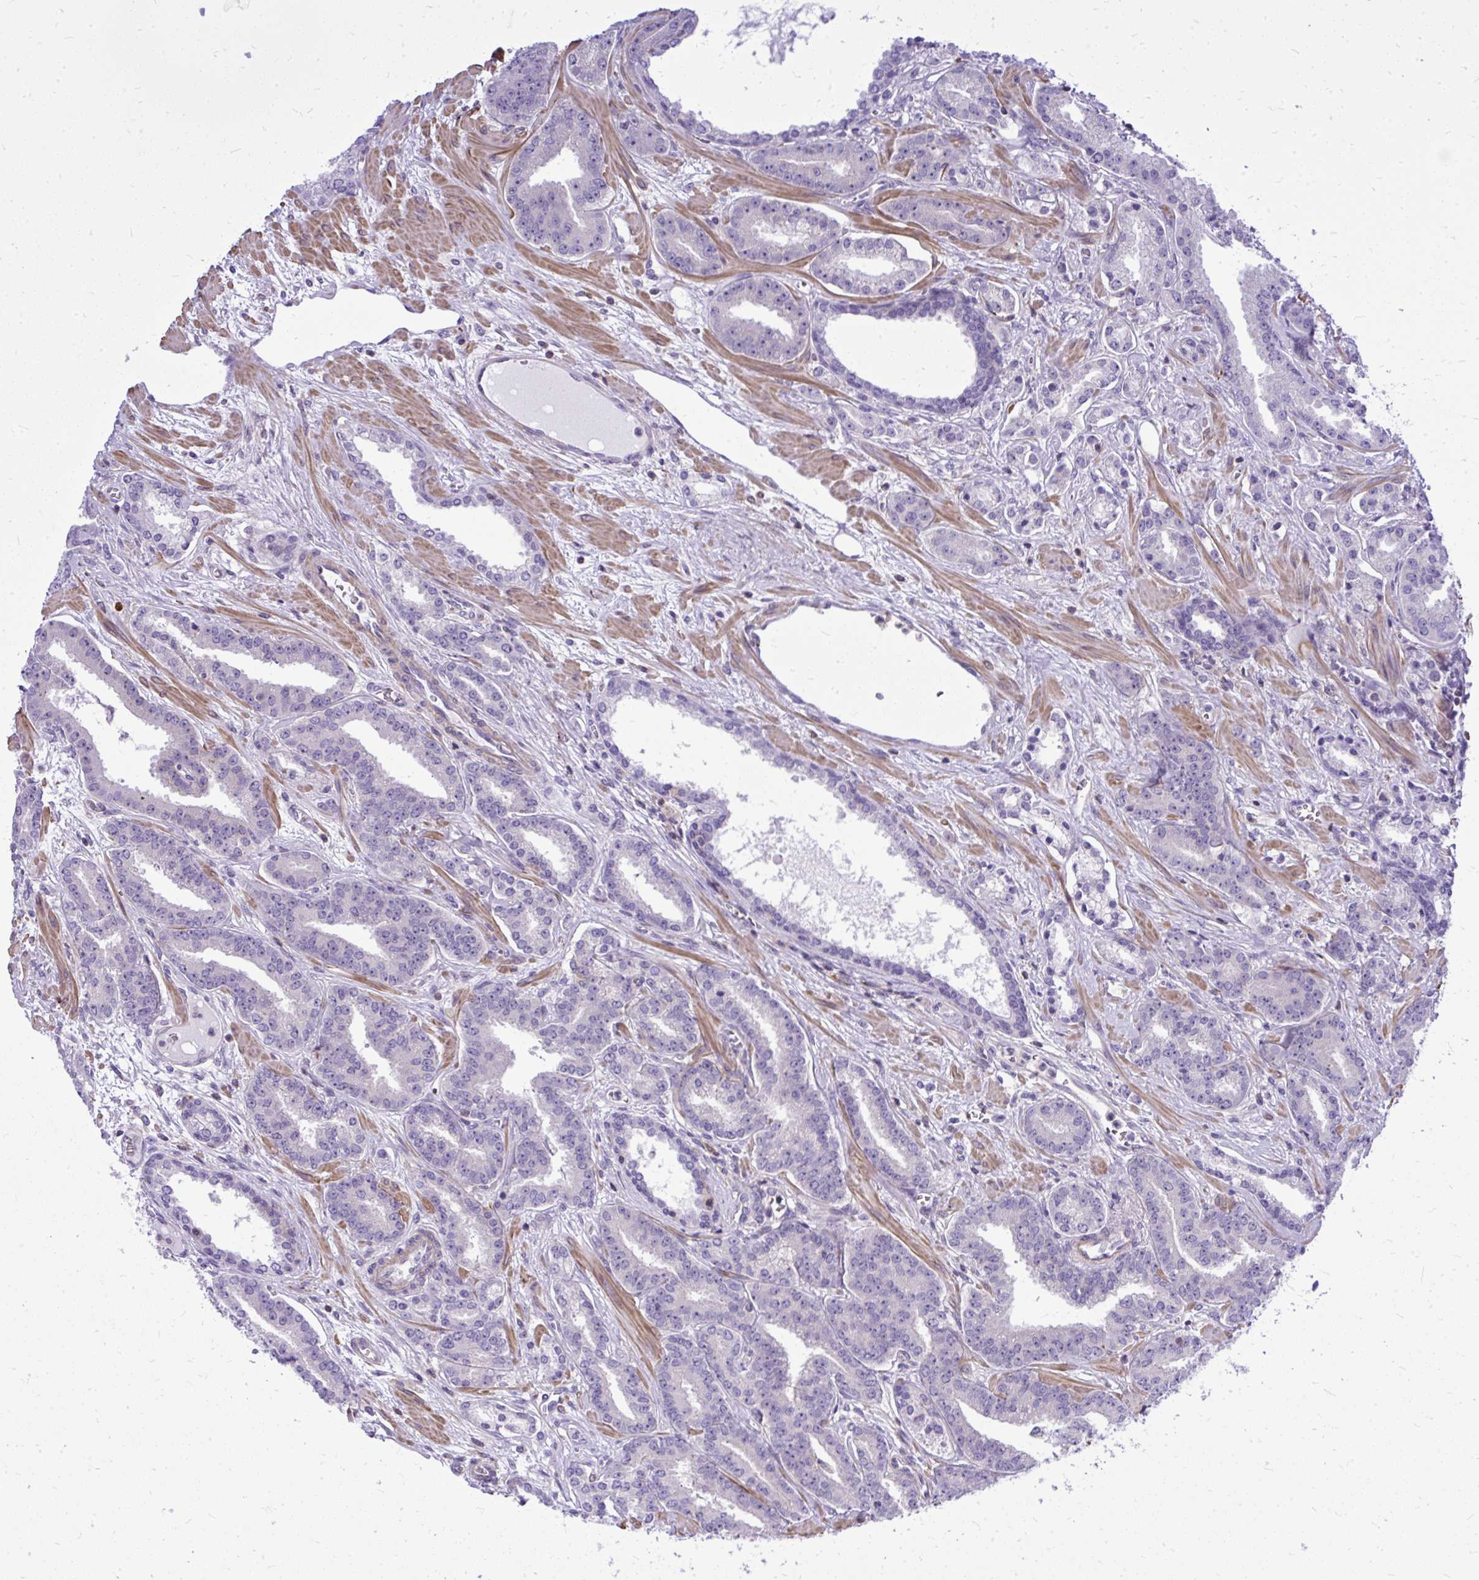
{"staining": {"intensity": "negative", "quantity": "none", "location": "none"}, "tissue": "prostate cancer", "cell_type": "Tumor cells", "image_type": "cancer", "snomed": [{"axis": "morphology", "description": "Adenocarcinoma, High grade"}, {"axis": "topography", "description": "Prostate"}], "caption": "DAB (3,3'-diaminobenzidine) immunohistochemical staining of prostate cancer (adenocarcinoma (high-grade)) exhibits no significant staining in tumor cells.", "gene": "GRK4", "patient": {"sex": "male", "age": 60}}